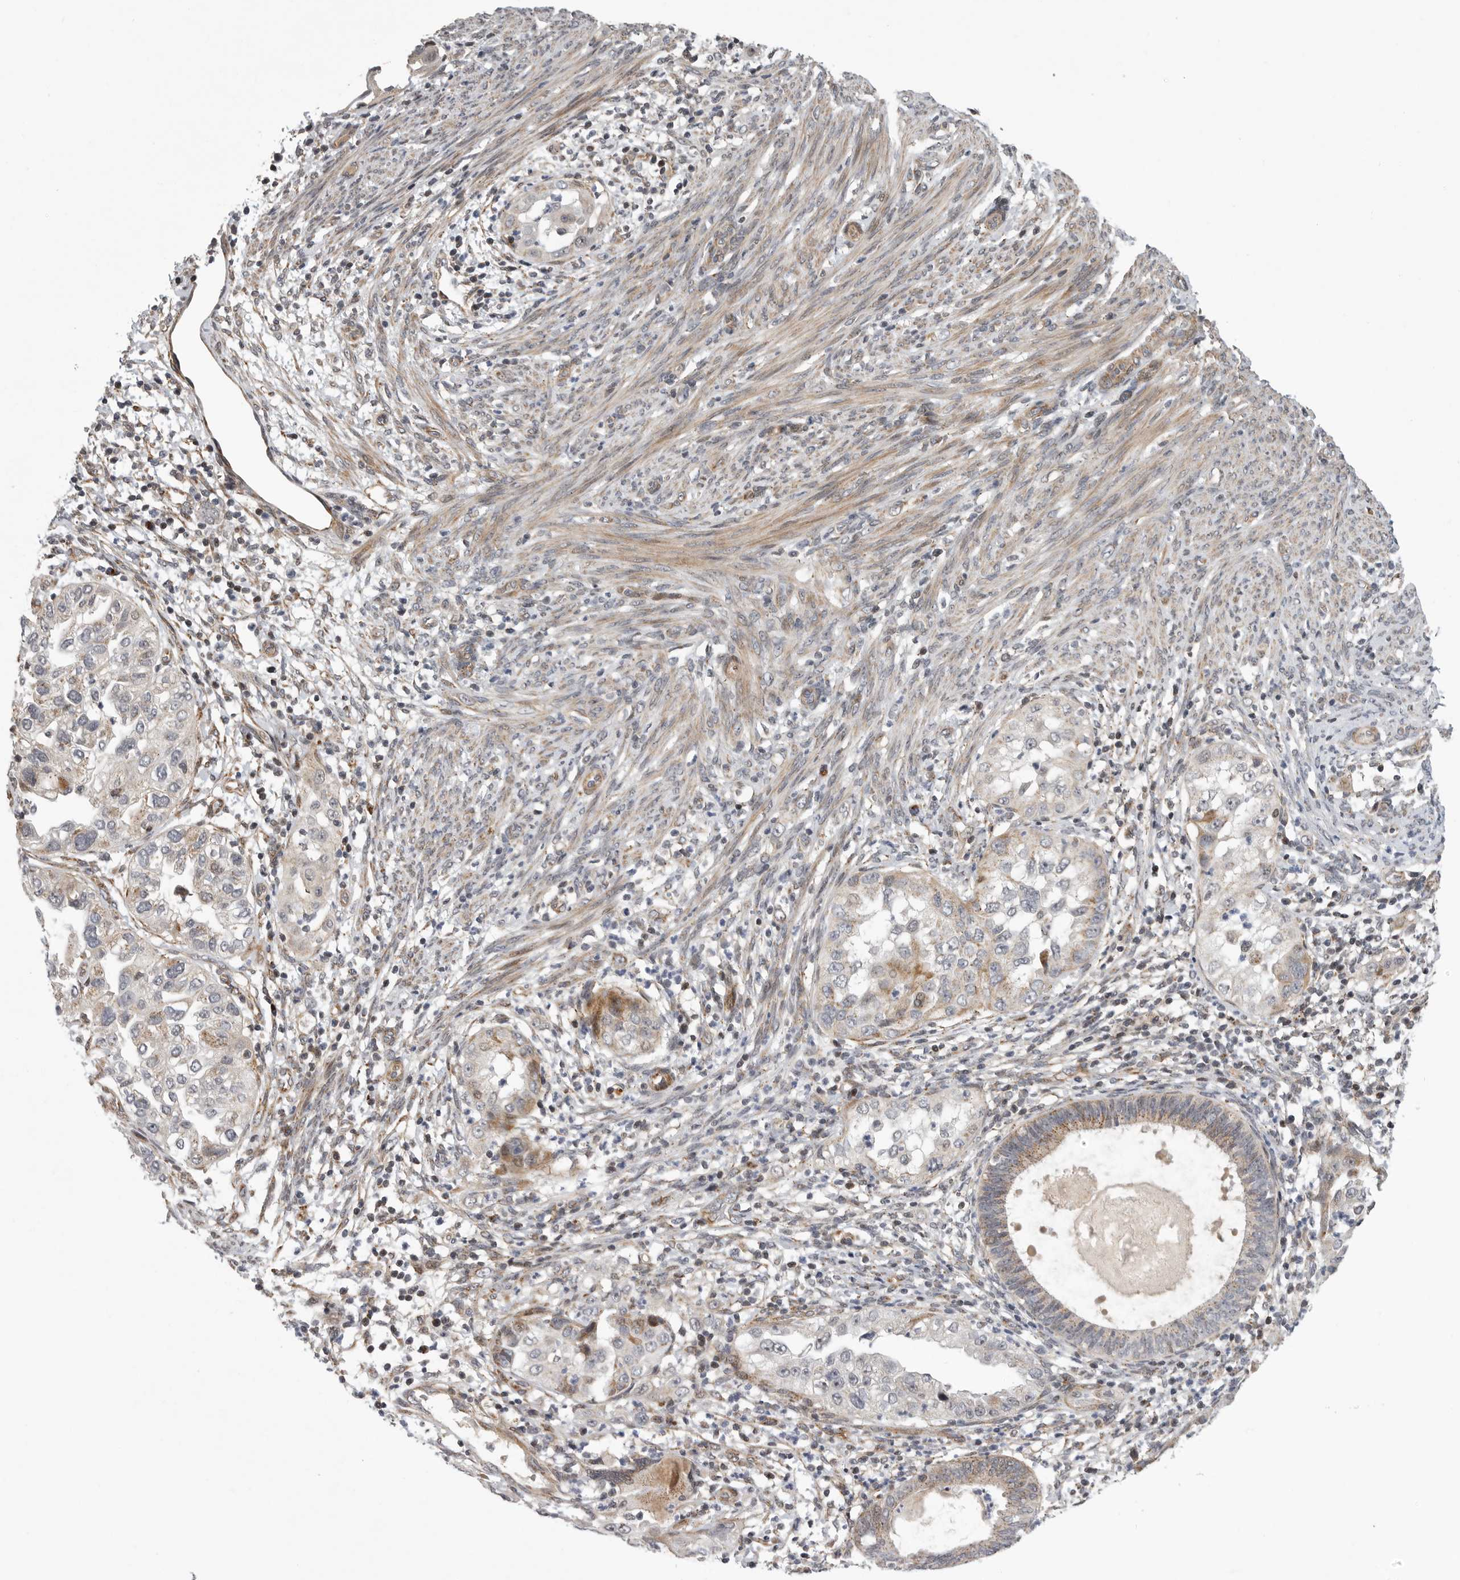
{"staining": {"intensity": "moderate", "quantity": "<25%", "location": "cytoplasmic/membranous"}, "tissue": "endometrial cancer", "cell_type": "Tumor cells", "image_type": "cancer", "snomed": [{"axis": "morphology", "description": "Adenocarcinoma, NOS"}, {"axis": "topography", "description": "Endometrium"}], "caption": "Endometrial cancer (adenocarcinoma) was stained to show a protein in brown. There is low levels of moderate cytoplasmic/membranous expression in about <25% of tumor cells.", "gene": "TMPRSS11F", "patient": {"sex": "female", "age": 85}}